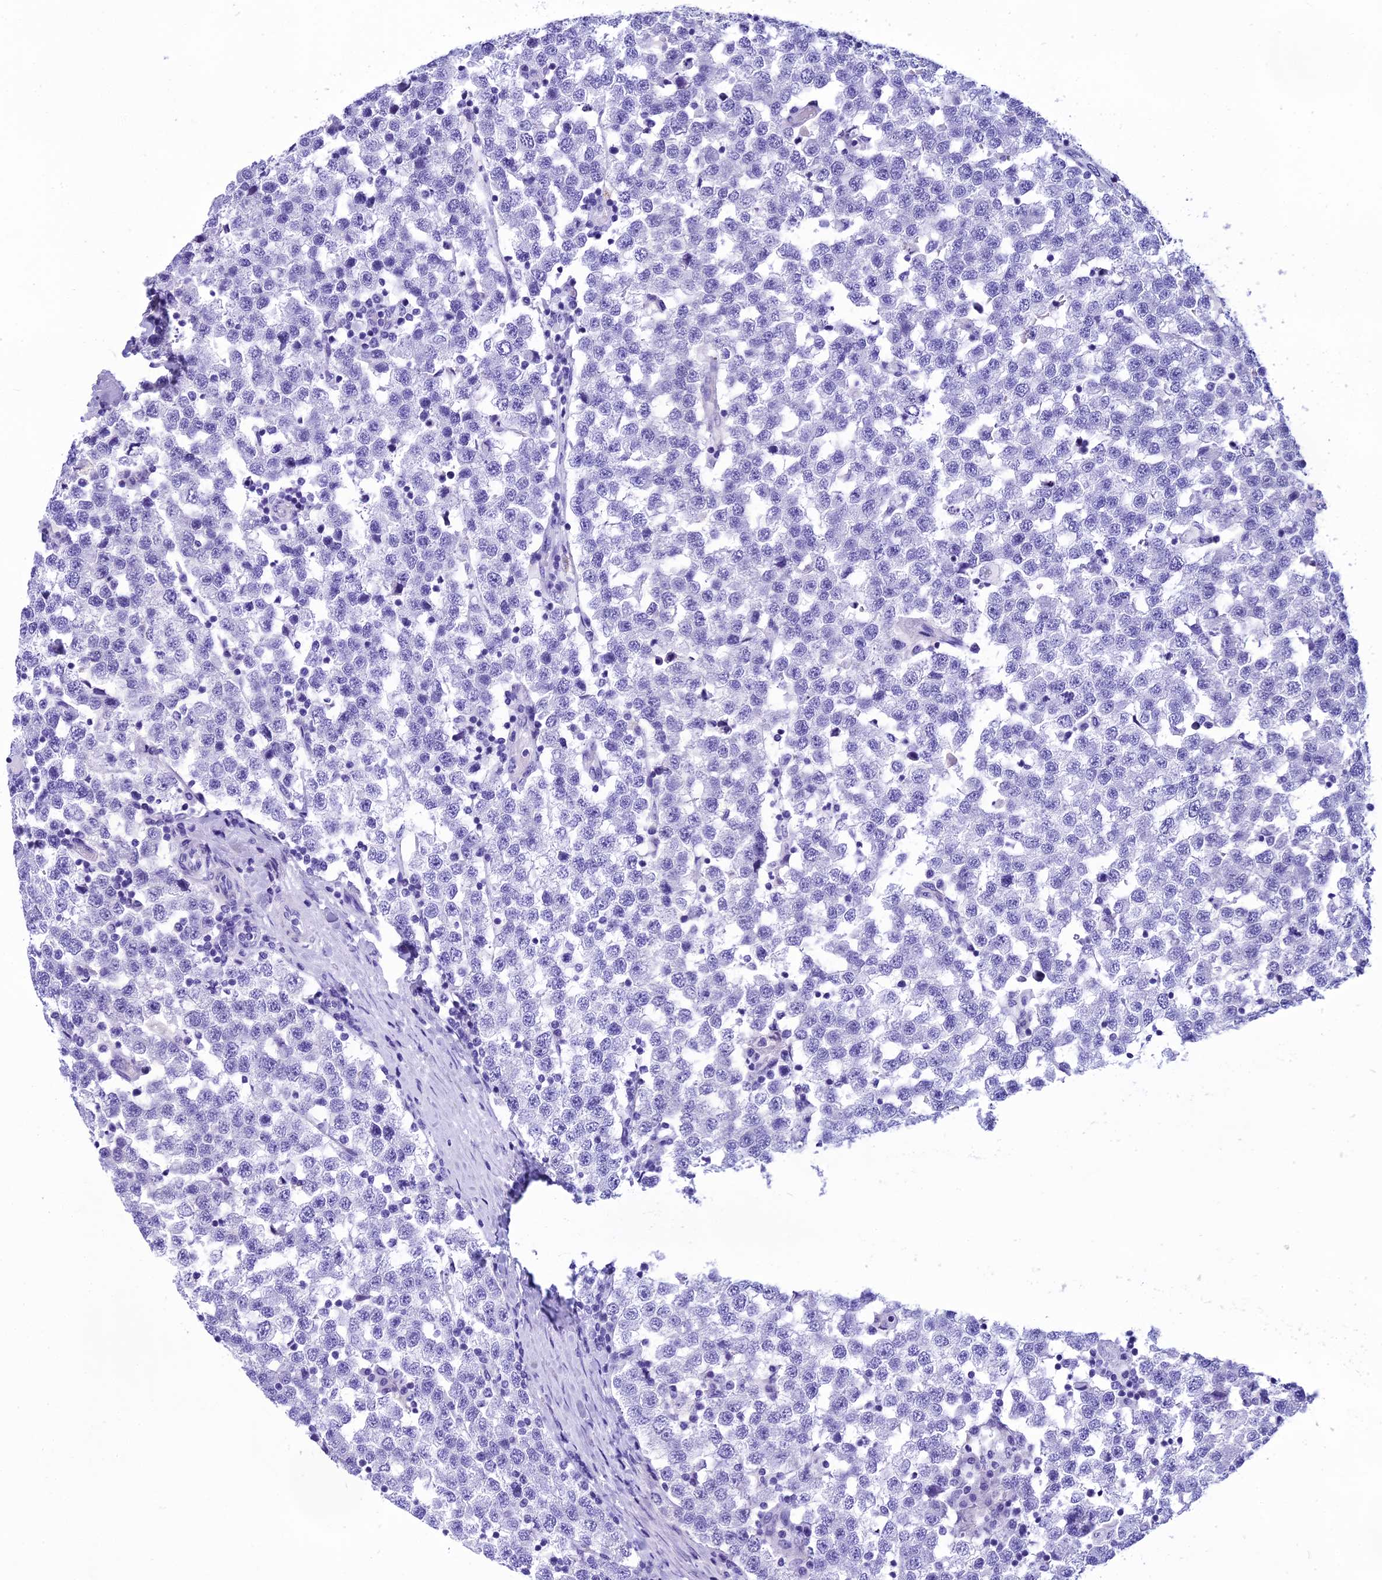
{"staining": {"intensity": "negative", "quantity": "none", "location": "none"}, "tissue": "testis cancer", "cell_type": "Tumor cells", "image_type": "cancer", "snomed": [{"axis": "morphology", "description": "Seminoma, NOS"}, {"axis": "topography", "description": "Testis"}], "caption": "DAB (3,3'-diaminobenzidine) immunohistochemical staining of human testis cancer (seminoma) demonstrates no significant staining in tumor cells.", "gene": "KCTD14", "patient": {"sex": "male", "age": 34}}